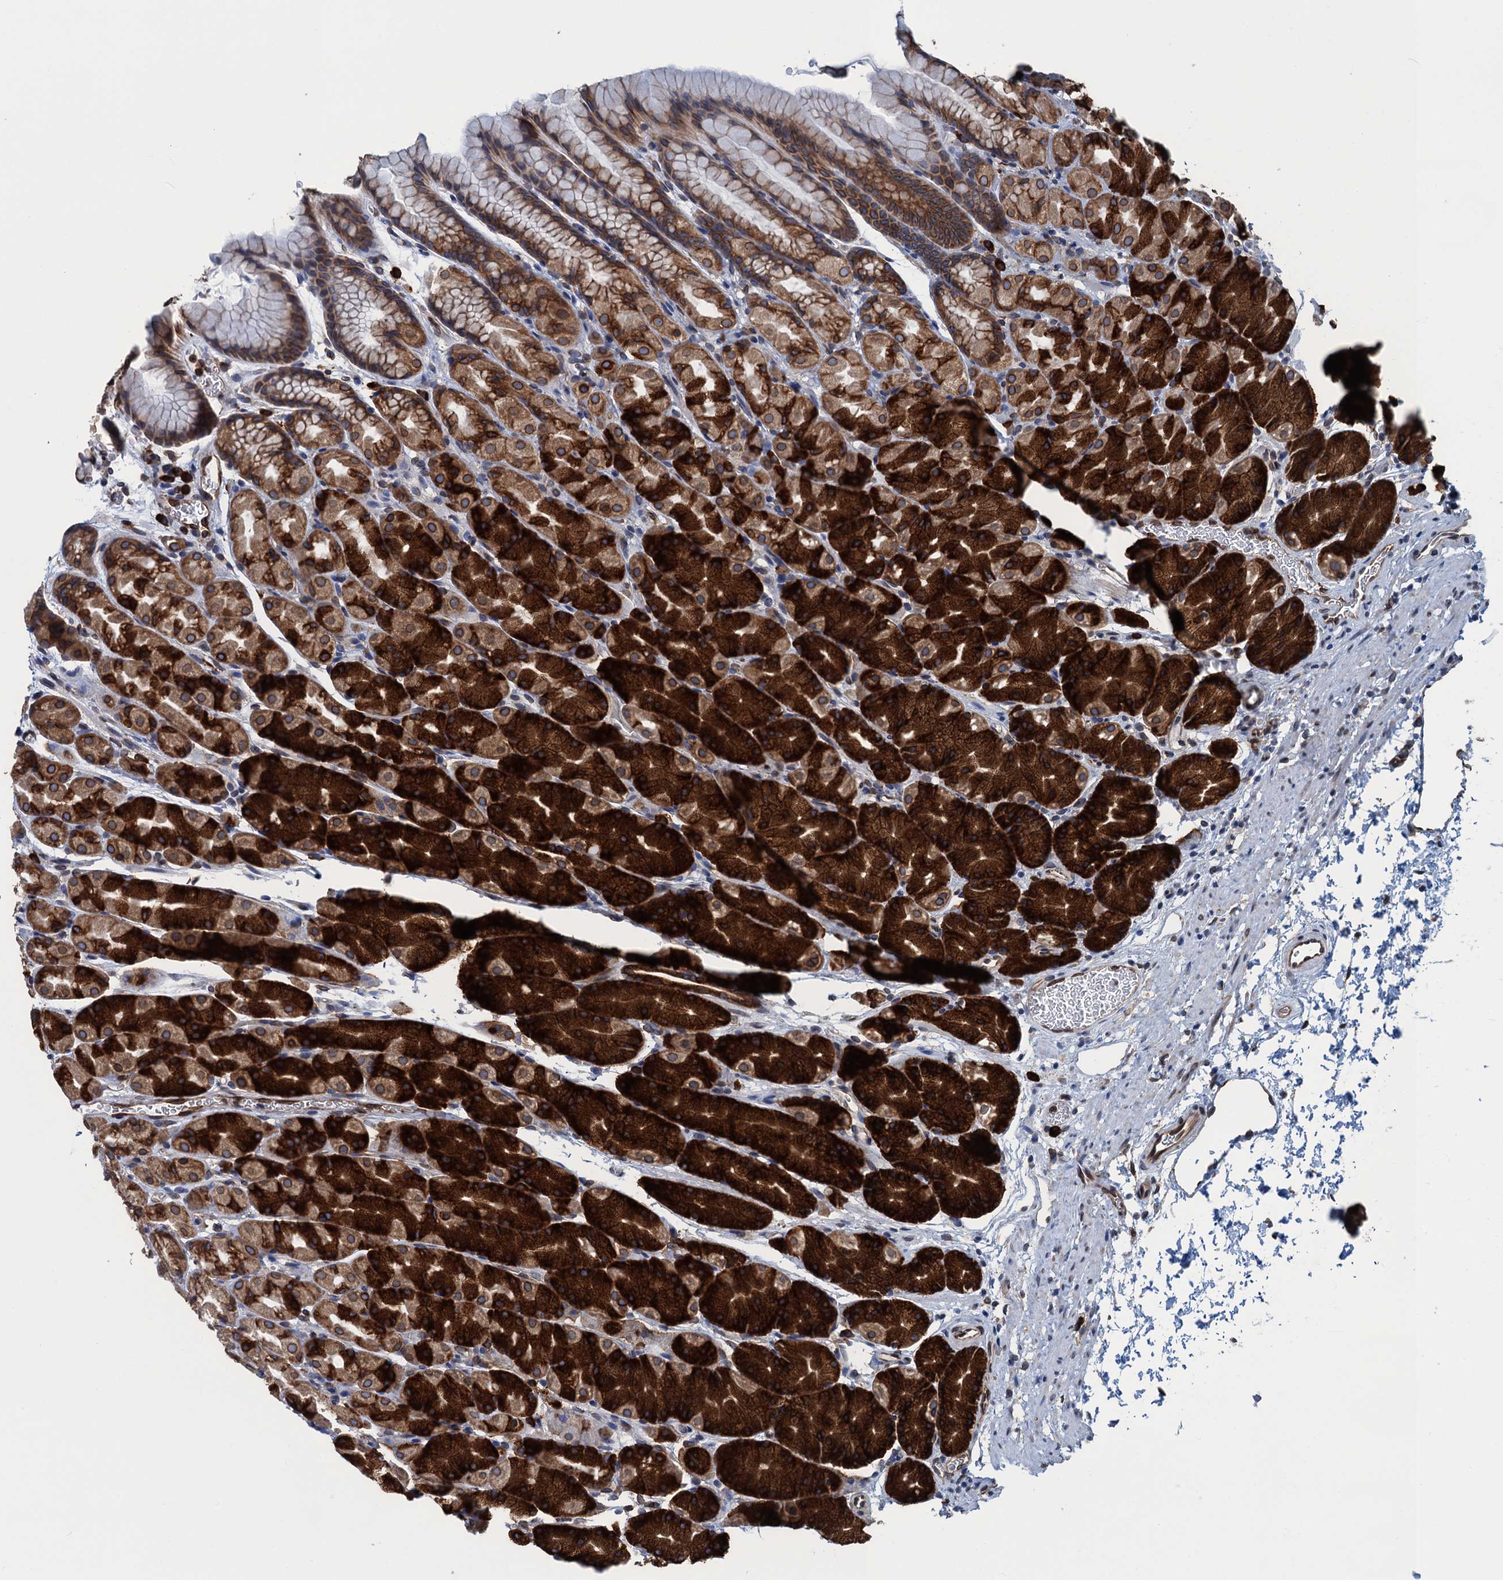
{"staining": {"intensity": "strong", "quantity": ">75%", "location": "cytoplasmic/membranous"}, "tissue": "stomach", "cell_type": "Glandular cells", "image_type": "normal", "snomed": [{"axis": "morphology", "description": "Normal tissue, NOS"}, {"axis": "topography", "description": "Stomach, upper"}, {"axis": "topography", "description": "Stomach"}], "caption": "IHC micrograph of unremarkable stomach: human stomach stained using IHC reveals high levels of strong protein expression localized specifically in the cytoplasmic/membranous of glandular cells, appearing as a cytoplasmic/membranous brown color.", "gene": "TMEM205", "patient": {"sex": "male", "age": 47}}